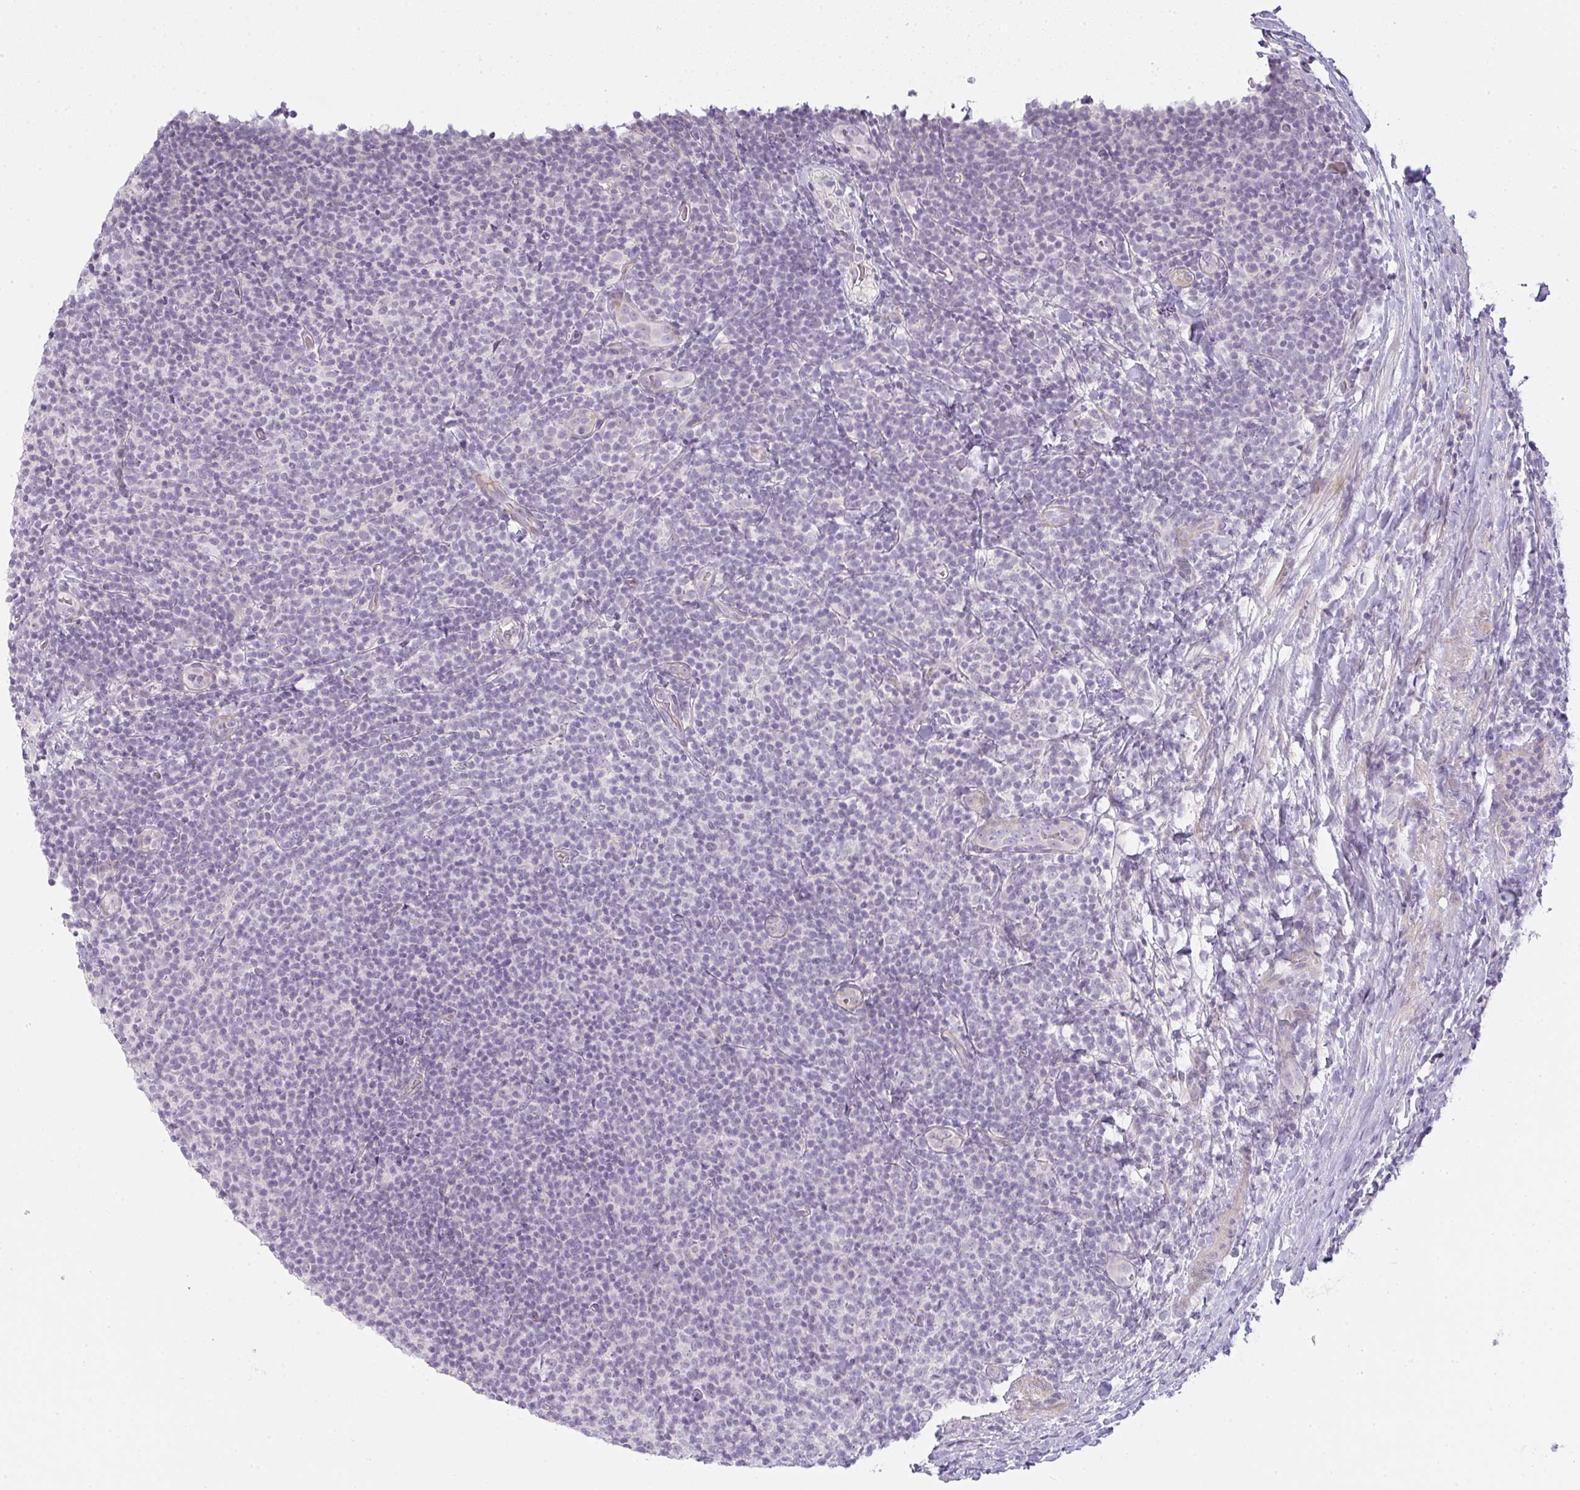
{"staining": {"intensity": "negative", "quantity": "none", "location": "none"}, "tissue": "lymphoma", "cell_type": "Tumor cells", "image_type": "cancer", "snomed": [{"axis": "morphology", "description": "Malignant lymphoma, non-Hodgkin's type, Low grade"}, {"axis": "topography", "description": "Lymph node"}], "caption": "A high-resolution image shows immunohistochemistry (IHC) staining of malignant lymphoma, non-Hodgkin's type (low-grade), which exhibits no significant expression in tumor cells. (DAB IHC with hematoxylin counter stain).", "gene": "SIRPB2", "patient": {"sex": "male", "age": 66}}